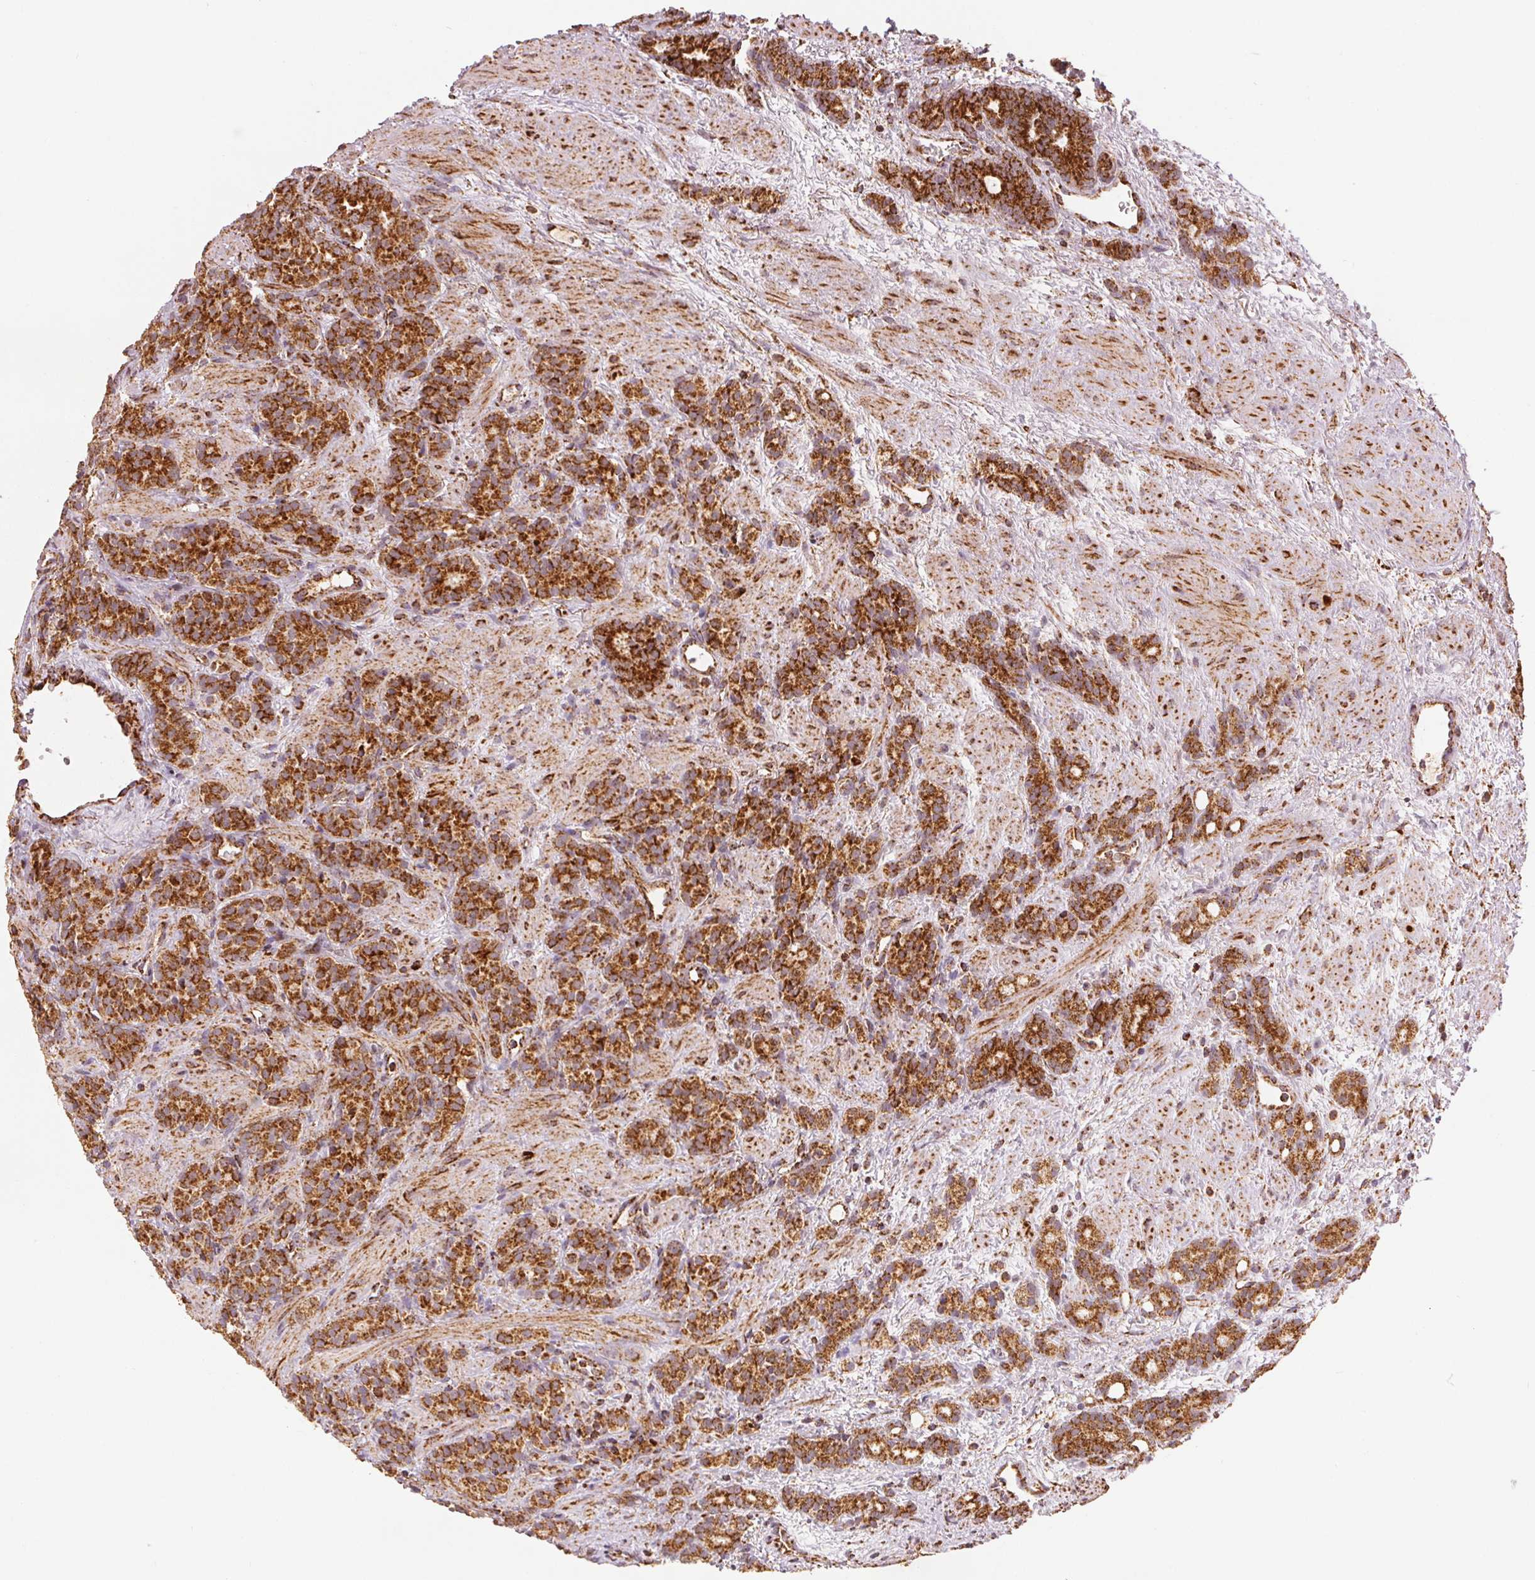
{"staining": {"intensity": "moderate", "quantity": ">75%", "location": "cytoplasmic/membranous"}, "tissue": "prostate cancer", "cell_type": "Tumor cells", "image_type": "cancer", "snomed": [{"axis": "morphology", "description": "Adenocarcinoma, High grade"}, {"axis": "topography", "description": "Prostate"}], "caption": "Prostate adenocarcinoma (high-grade) stained for a protein displays moderate cytoplasmic/membranous positivity in tumor cells.", "gene": "SDHB", "patient": {"sex": "male", "age": 84}}